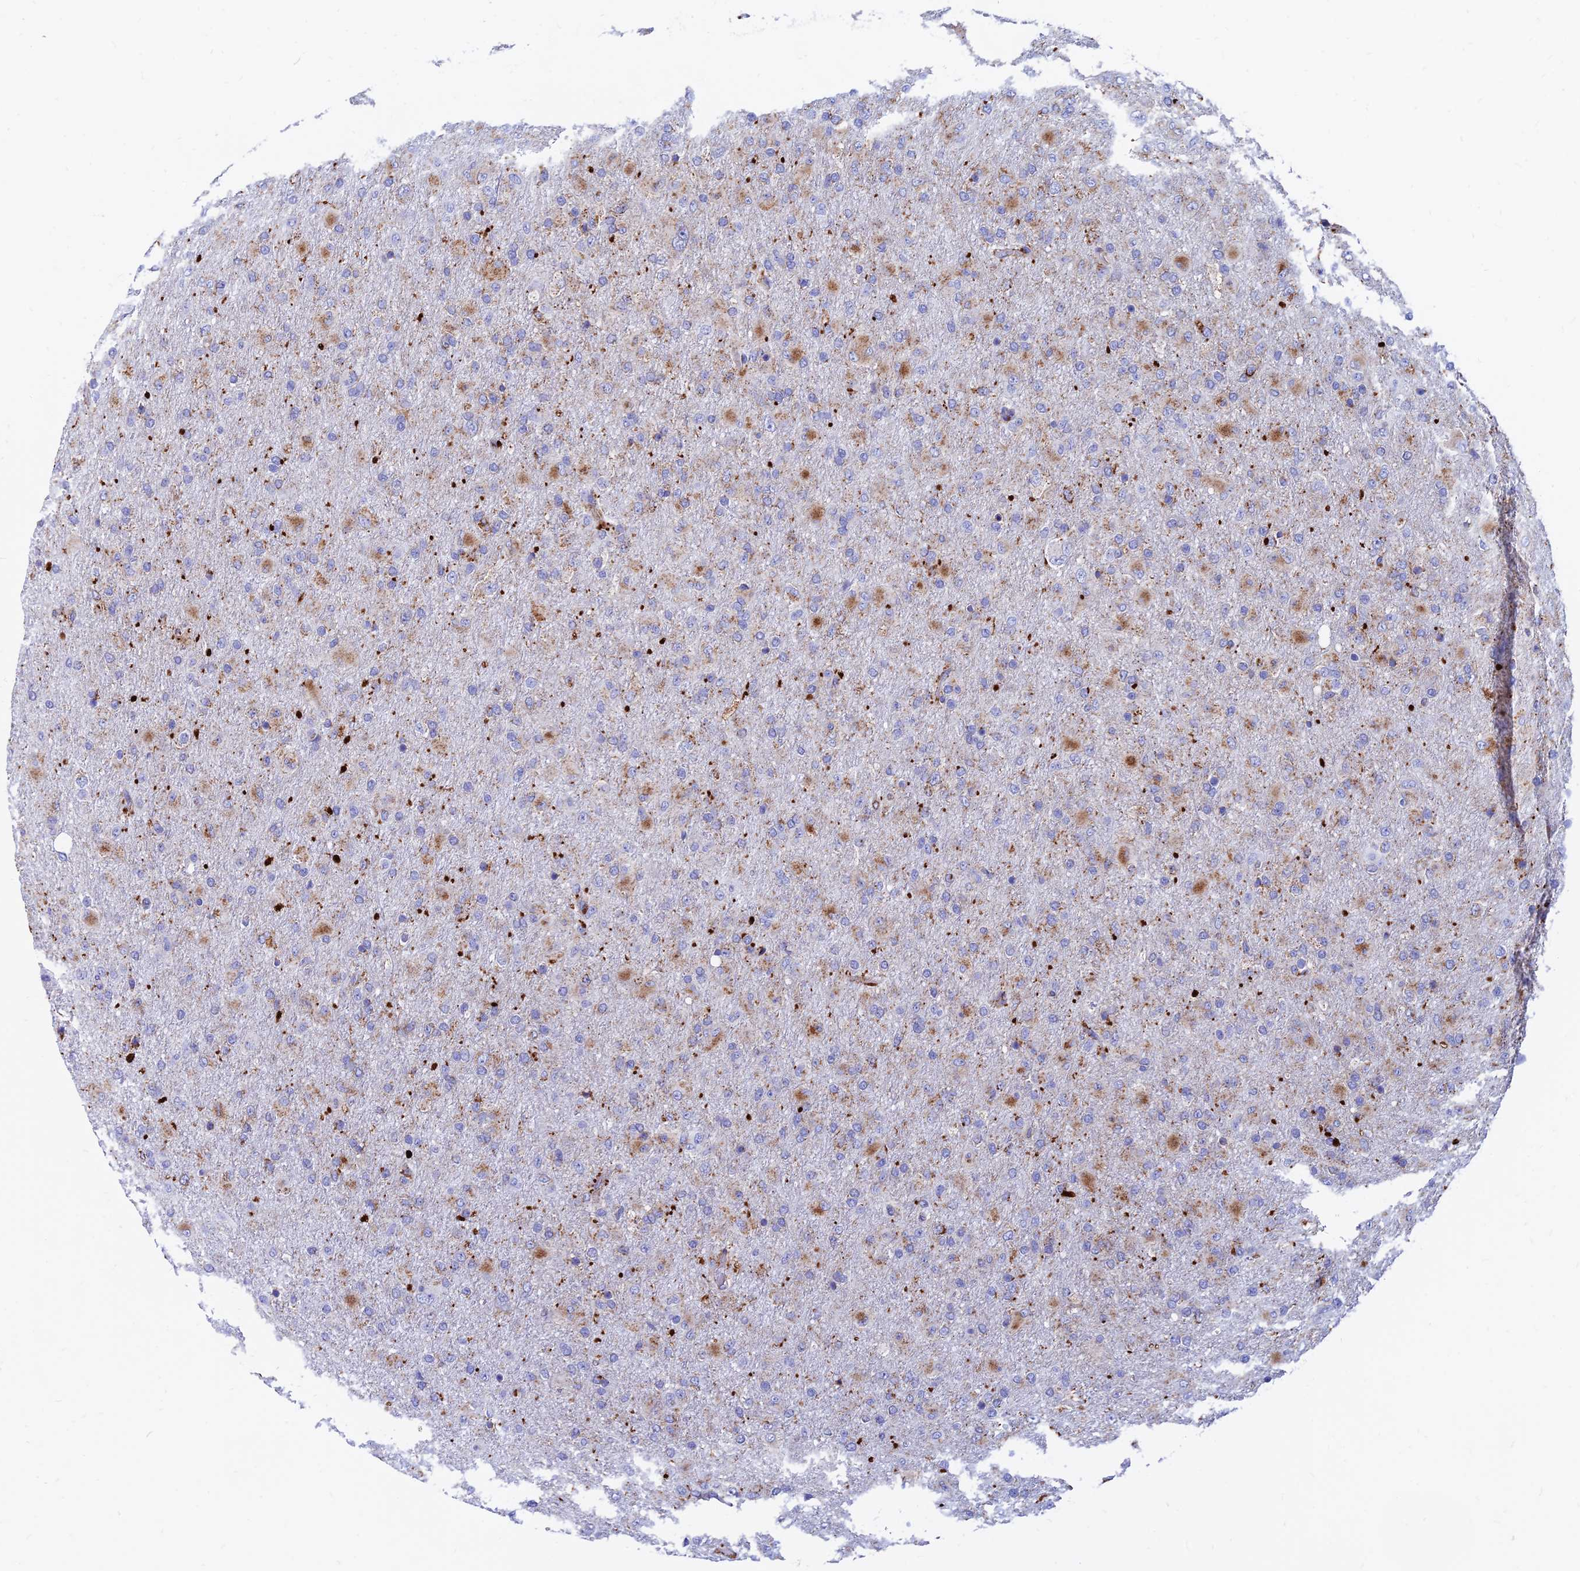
{"staining": {"intensity": "moderate", "quantity": "<25%", "location": "cytoplasmic/membranous"}, "tissue": "glioma", "cell_type": "Tumor cells", "image_type": "cancer", "snomed": [{"axis": "morphology", "description": "Glioma, malignant, Low grade"}, {"axis": "topography", "description": "Brain"}], "caption": "This is a histology image of IHC staining of malignant low-grade glioma, which shows moderate expression in the cytoplasmic/membranous of tumor cells.", "gene": "SPNS1", "patient": {"sex": "male", "age": 65}}